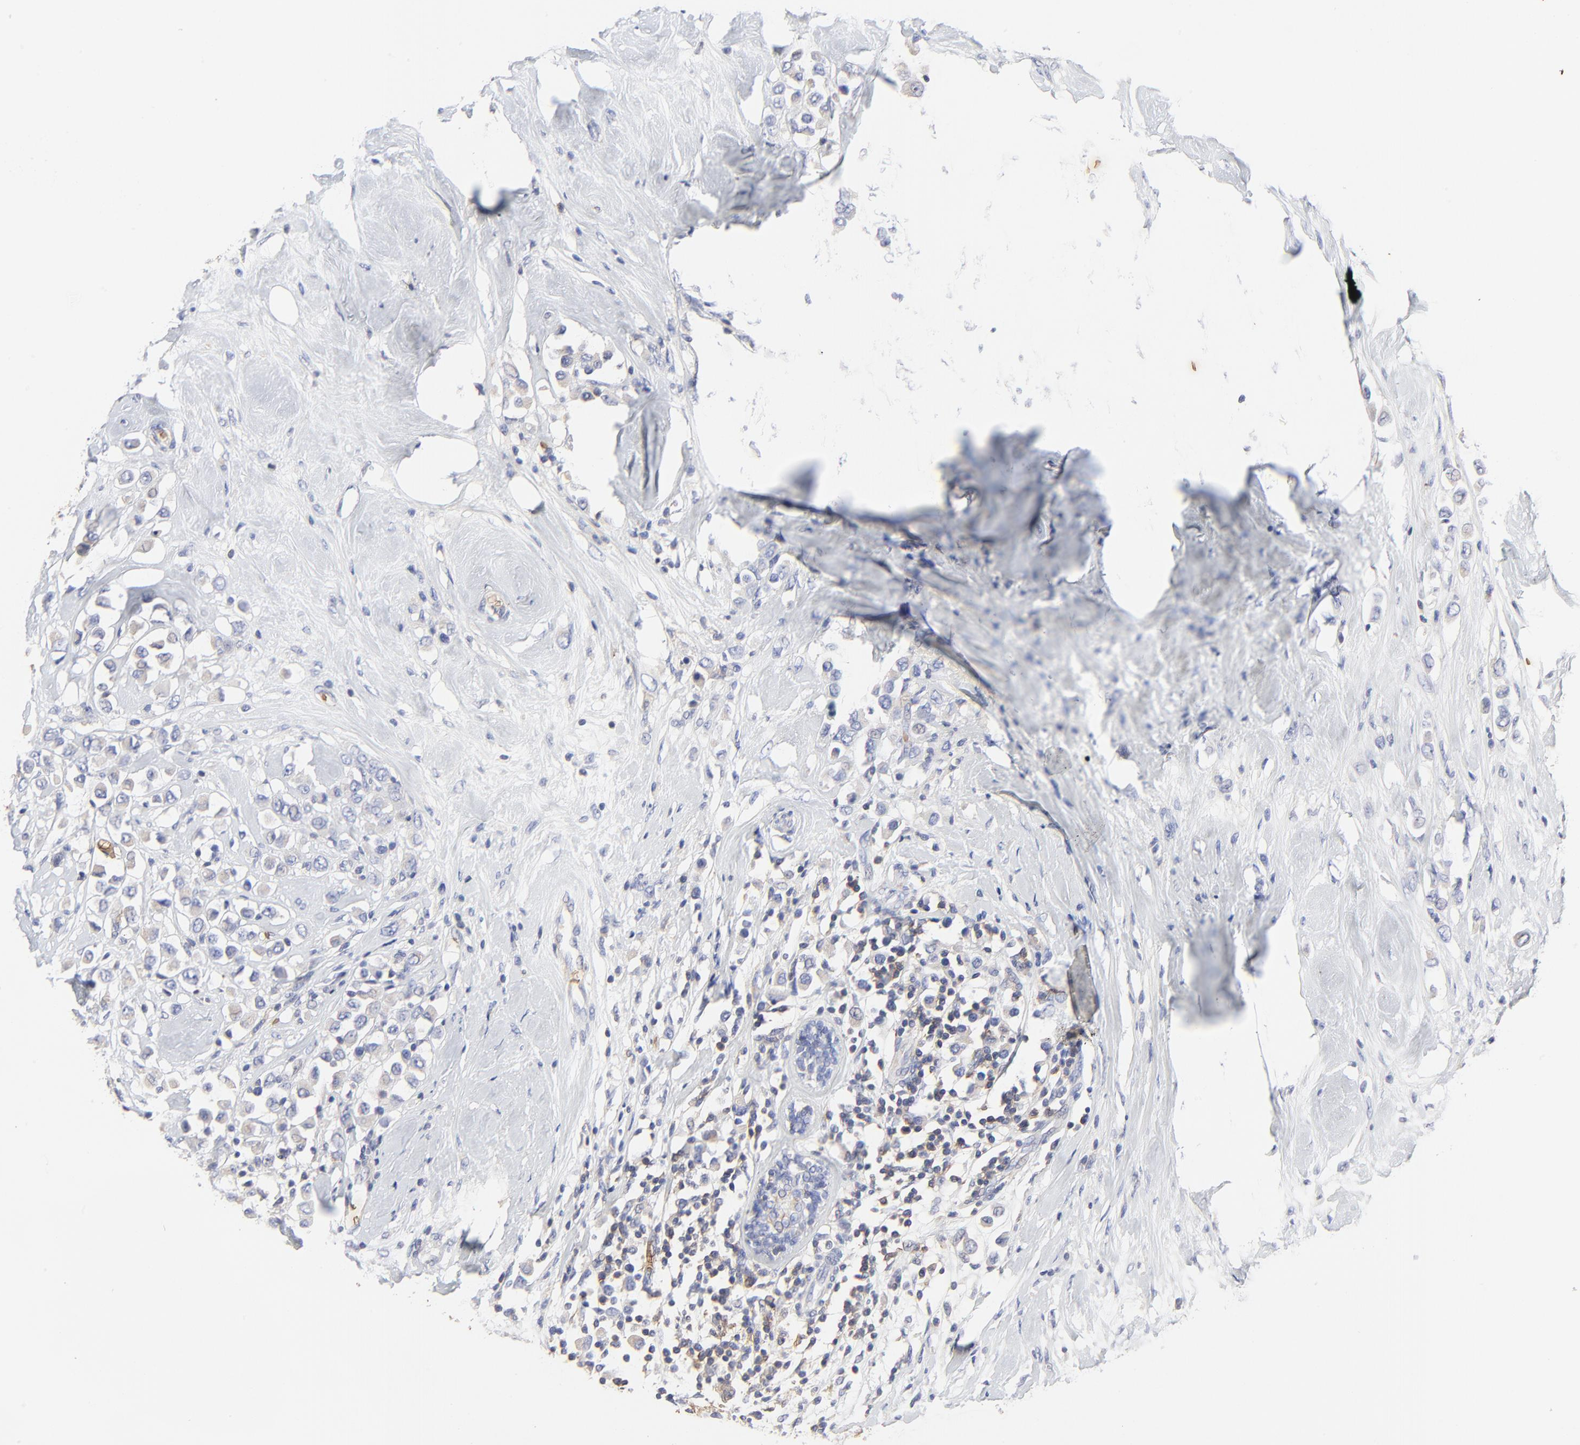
{"staining": {"intensity": "negative", "quantity": "none", "location": "none"}, "tissue": "breast cancer", "cell_type": "Tumor cells", "image_type": "cancer", "snomed": [{"axis": "morphology", "description": "Duct carcinoma"}, {"axis": "topography", "description": "Breast"}], "caption": "Immunohistochemistry (IHC) of intraductal carcinoma (breast) shows no staining in tumor cells.", "gene": "PAG1", "patient": {"sex": "female", "age": 61}}